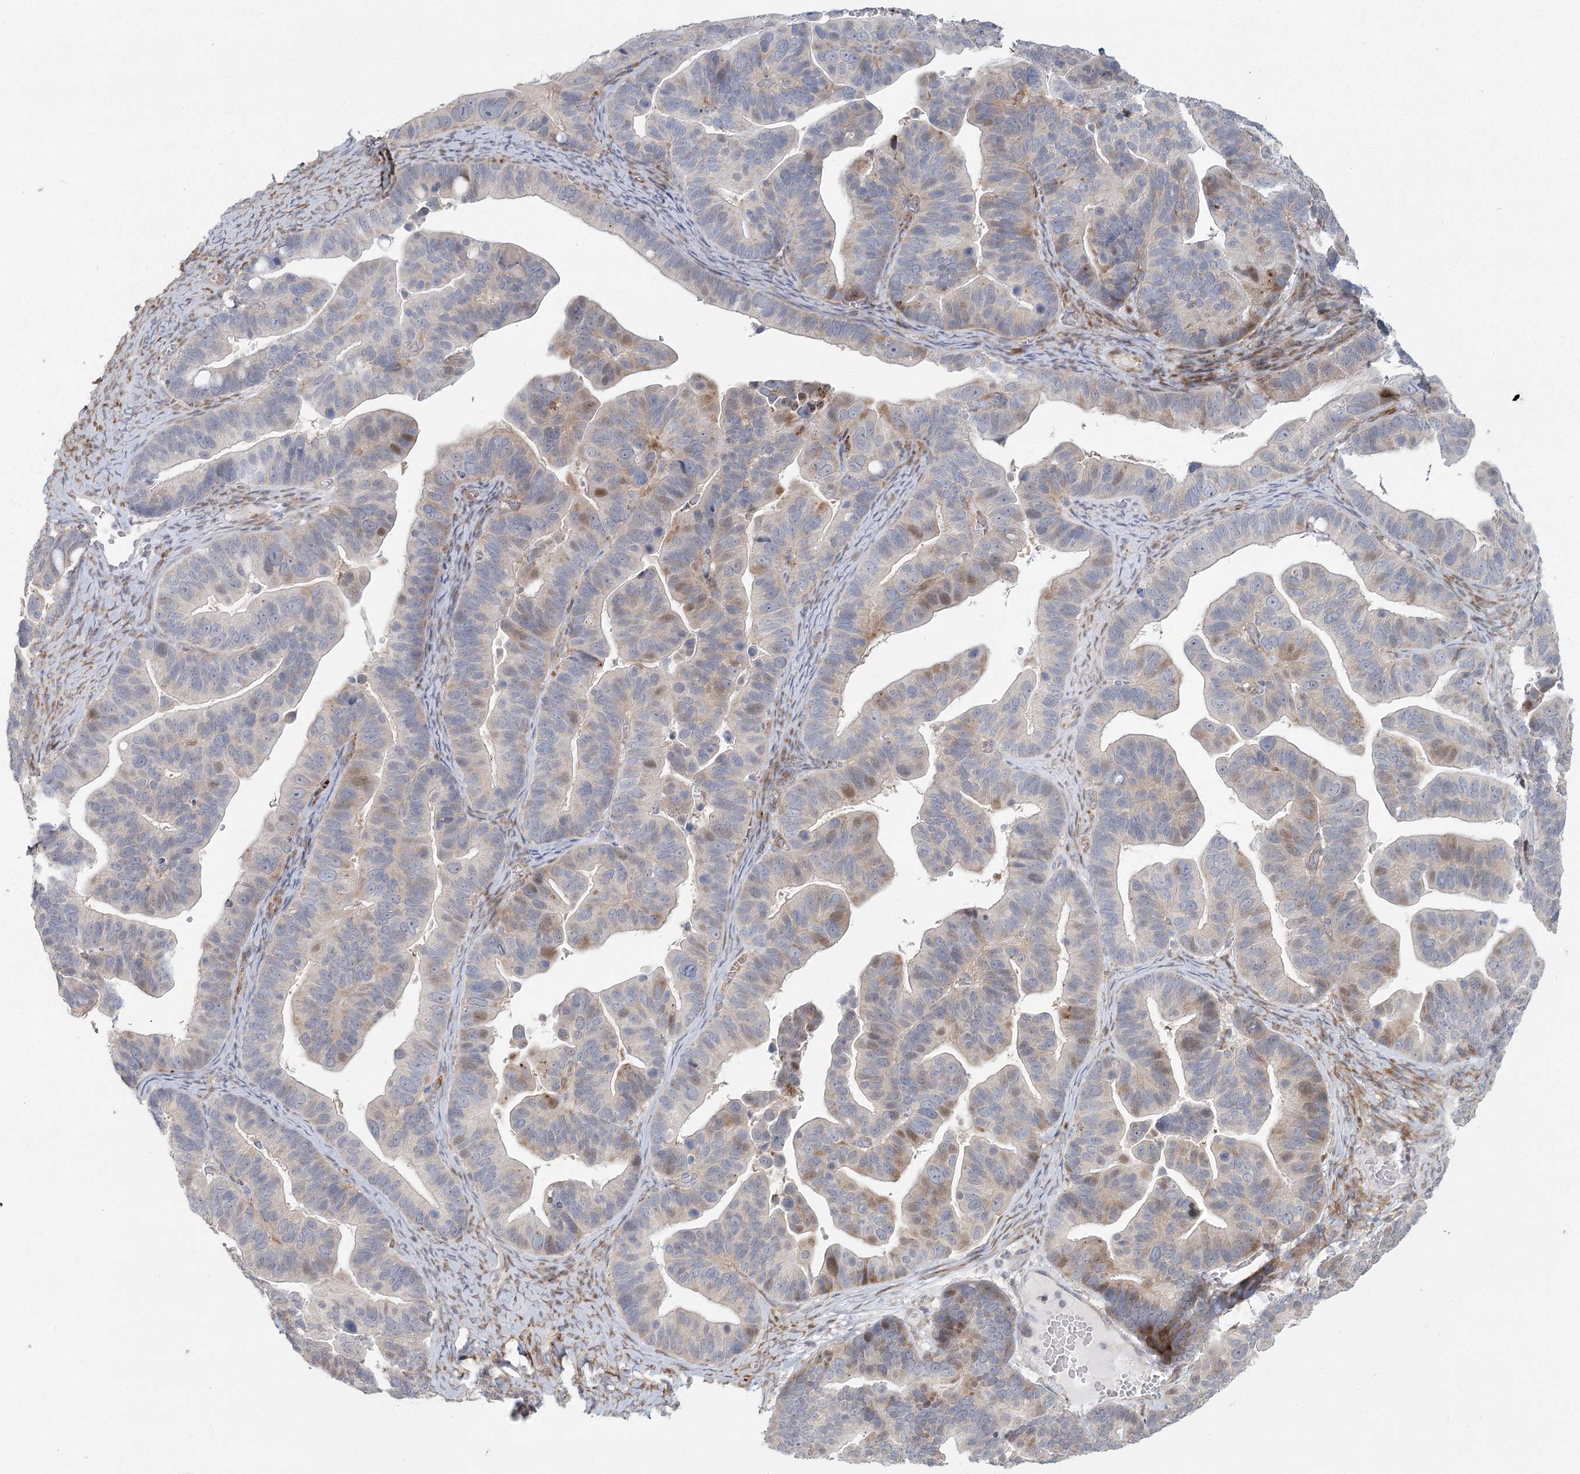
{"staining": {"intensity": "moderate", "quantity": "<25%", "location": "nuclear"}, "tissue": "ovarian cancer", "cell_type": "Tumor cells", "image_type": "cancer", "snomed": [{"axis": "morphology", "description": "Cystadenocarcinoma, serous, NOS"}, {"axis": "topography", "description": "Ovary"}], "caption": "Protein expression analysis of human ovarian cancer (serous cystadenocarcinoma) reveals moderate nuclear staining in about <25% of tumor cells.", "gene": "FAM110C", "patient": {"sex": "female", "age": 56}}